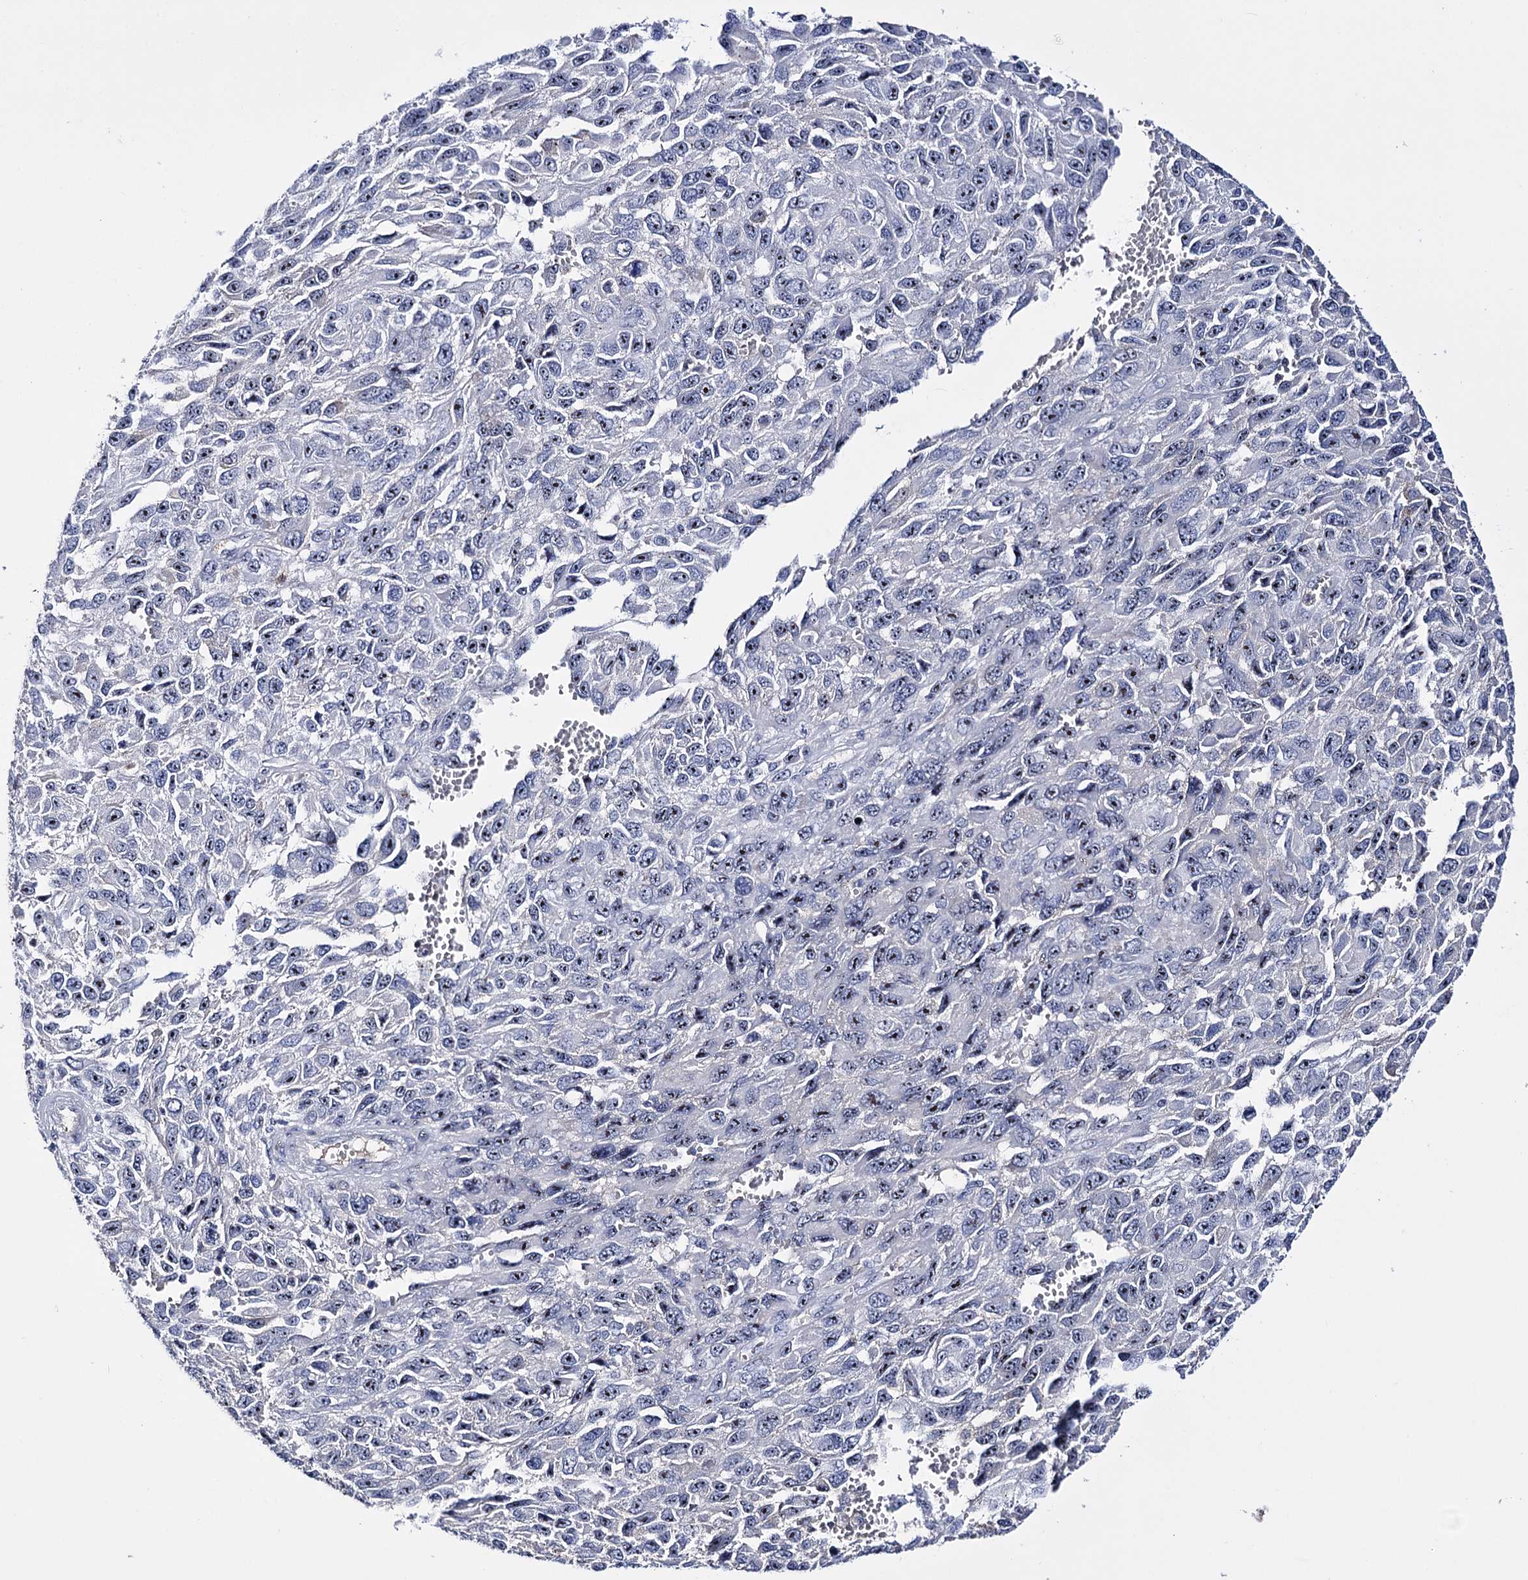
{"staining": {"intensity": "moderate", "quantity": ">75%", "location": "nuclear"}, "tissue": "melanoma", "cell_type": "Tumor cells", "image_type": "cancer", "snomed": [{"axis": "morphology", "description": "Normal tissue, NOS"}, {"axis": "morphology", "description": "Malignant melanoma, NOS"}, {"axis": "topography", "description": "Skin"}], "caption": "This micrograph shows immunohistochemistry (IHC) staining of human malignant melanoma, with medium moderate nuclear positivity in approximately >75% of tumor cells.", "gene": "PCGF5", "patient": {"sex": "female", "age": 96}}